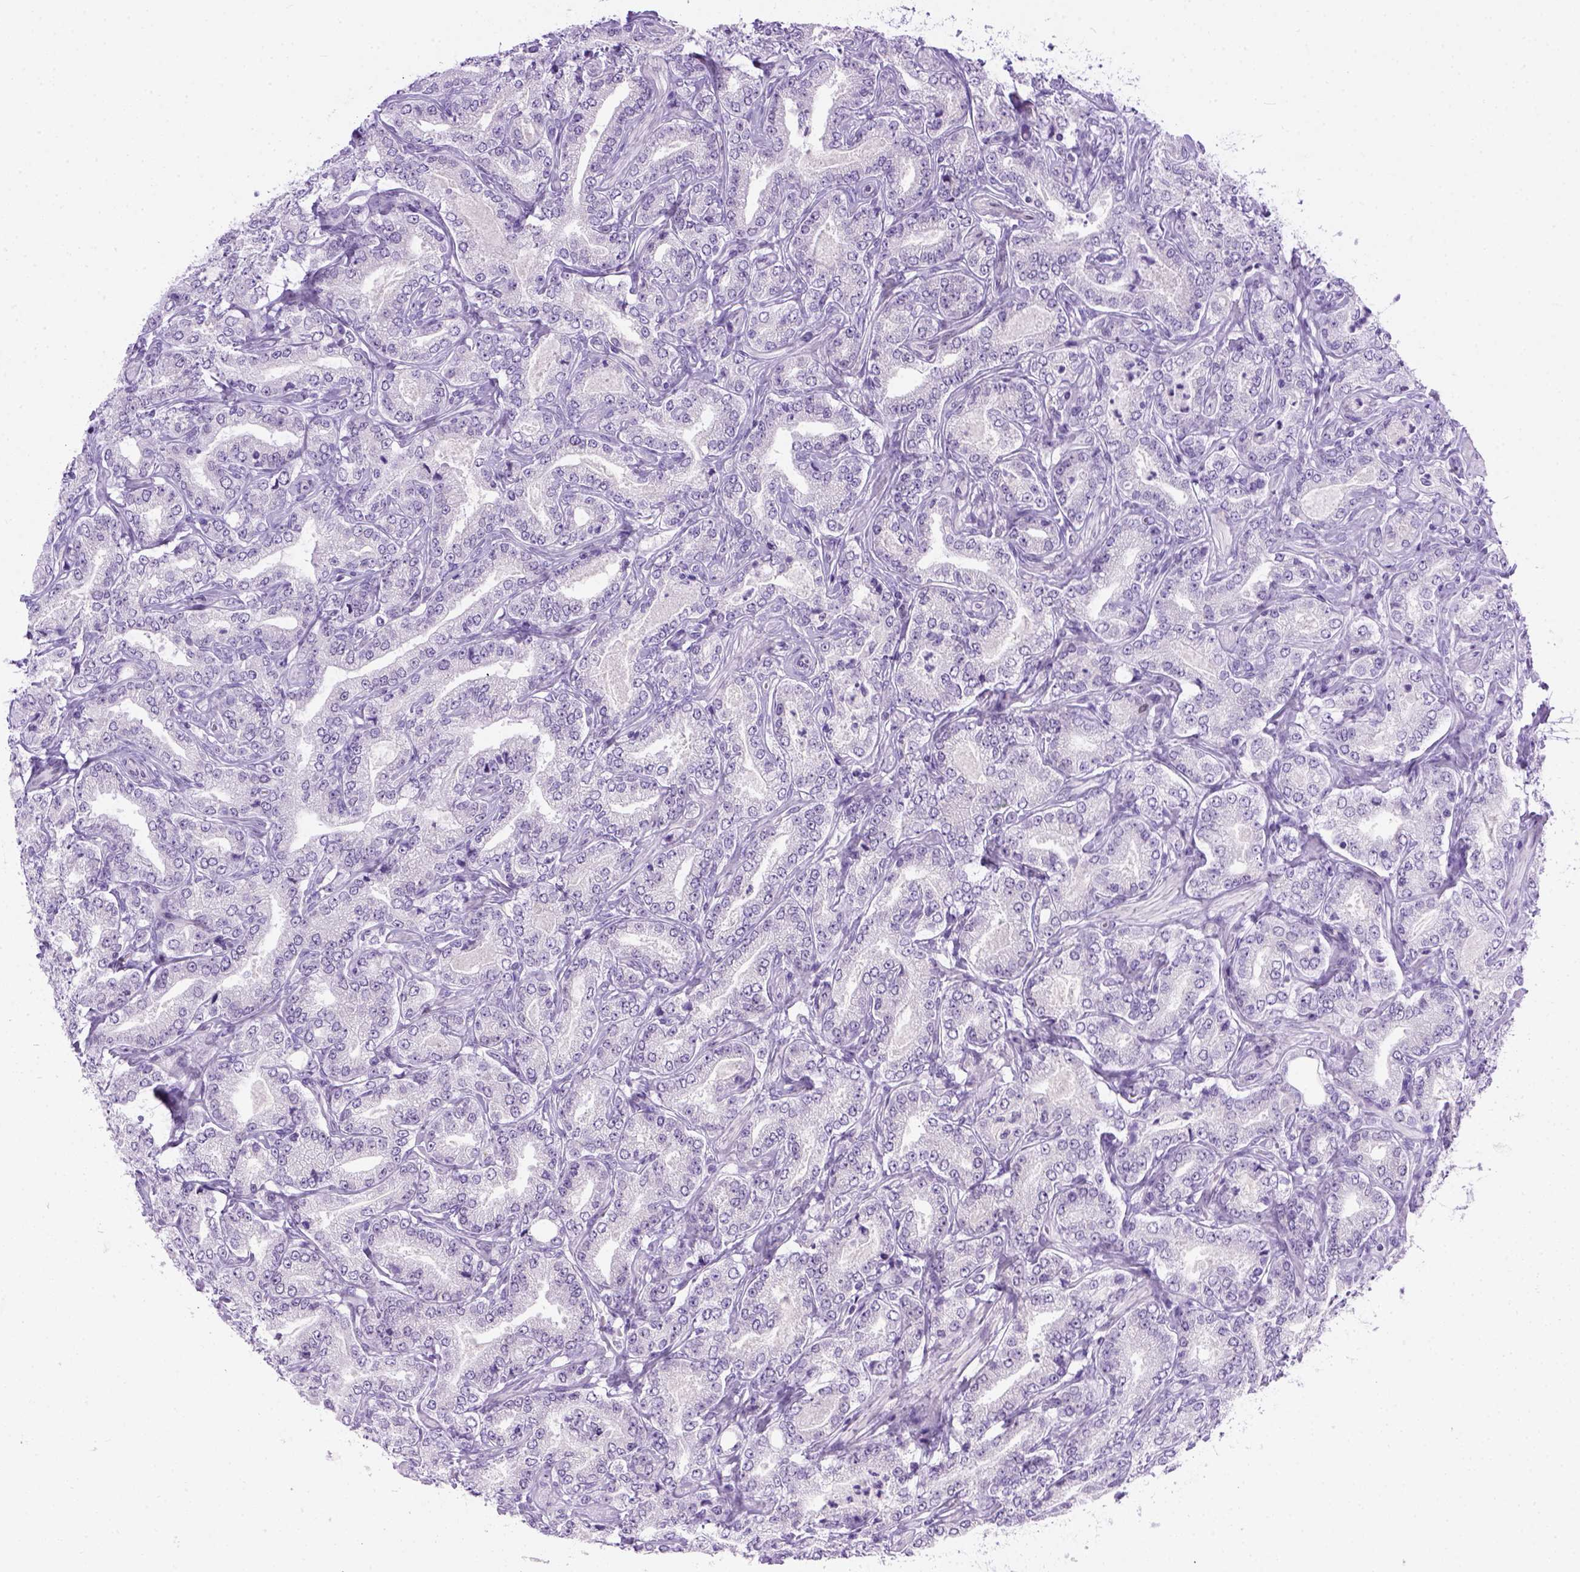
{"staining": {"intensity": "negative", "quantity": "none", "location": "none"}, "tissue": "prostate cancer", "cell_type": "Tumor cells", "image_type": "cancer", "snomed": [{"axis": "morphology", "description": "Adenocarcinoma, NOS"}, {"axis": "topography", "description": "Prostate"}], "caption": "High magnification brightfield microscopy of prostate cancer stained with DAB (3,3'-diaminobenzidine) (brown) and counterstained with hematoxylin (blue): tumor cells show no significant positivity.", "gene": "FAM184B", "patient": {"sex": "male", "age": 64}}